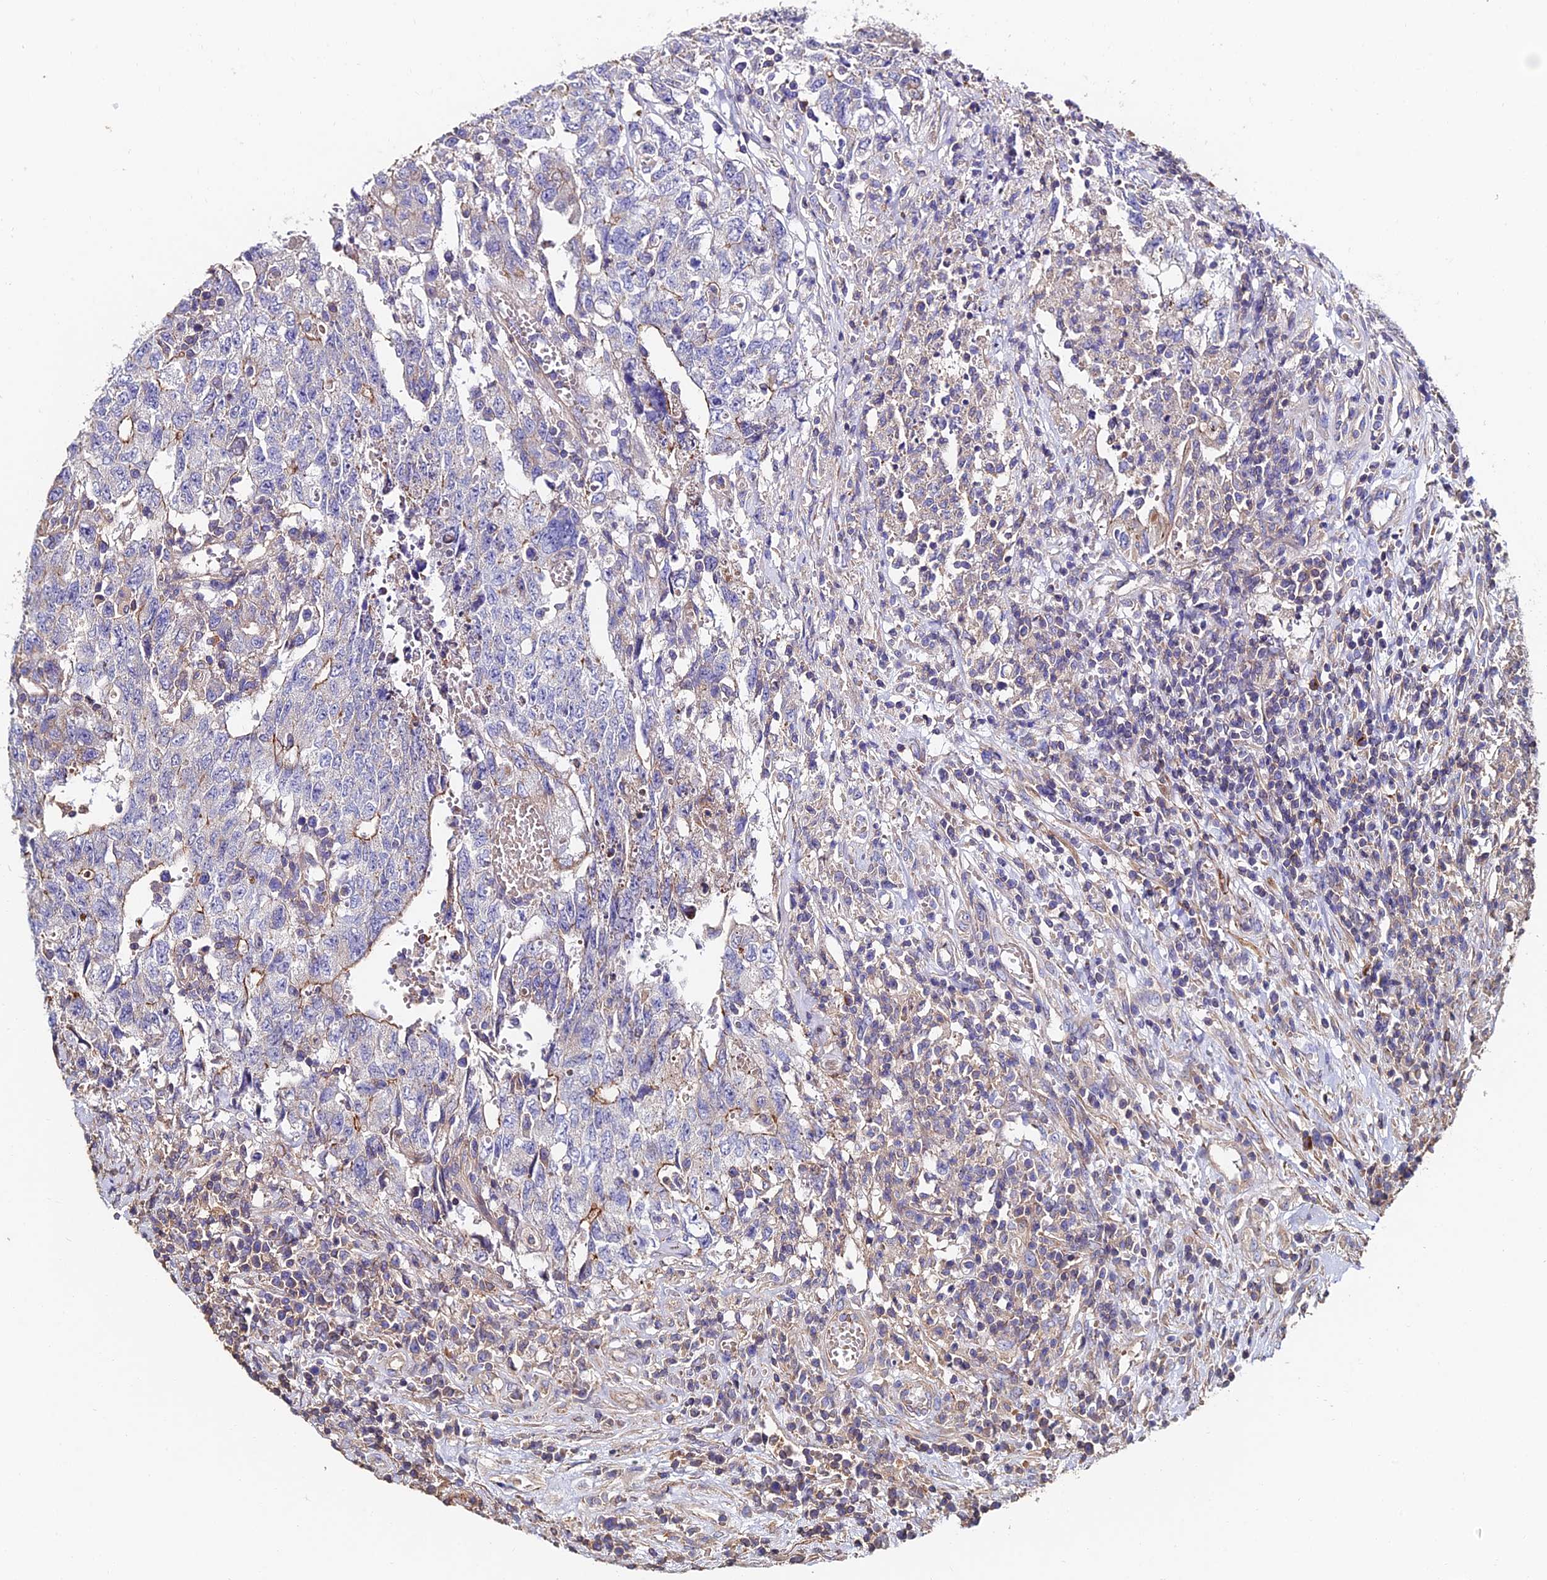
{"staining": {"intensity": "moderate", "quantity": "<25%", "location": "cytoplasmic/membranous"}, "tissue": "testis cancer", "cell_type": "Tumor cells", "image_type": "cancer", "snomed": [{"axis": "morphology", "description": "Carcinoma, Embryonal, NOS"}, {"axis": "topography", "description": "Testis"}], "caption": "An image of human testis cancer stained for a protein reveals moderate cytoplasmic/membranous brown staining in tumor cells.", "gene": "EXT1", "patient": {"sex": "male", "age": 34}}